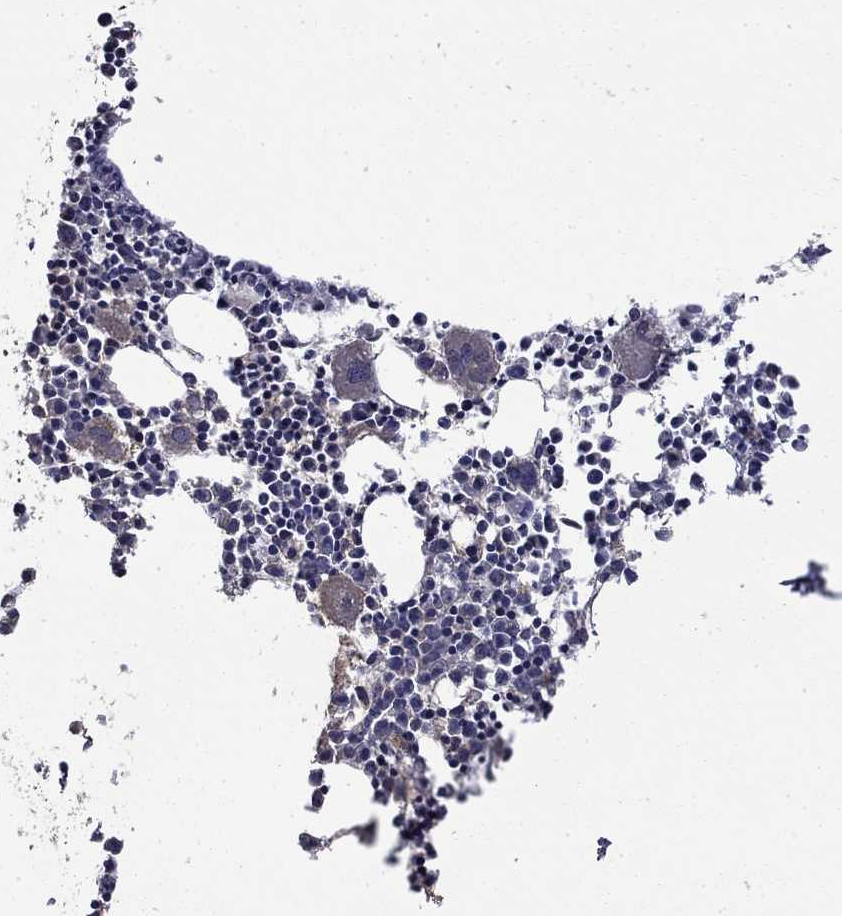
{"staining": {"intensity": "negative", "quantity": "none", "location": "none"}, "tissue": "bone marrow", "cell_type": "Hematopoietic cells", "image_type": "normal", "snomed": [{"axis": "morphology", "description": "Normal tissue, NOS"}, {"axis": "morphology", "description": "Inflammation, NOS"}, {"axis": "topography", "description": "Bone marrow"}], "caption": "Immunohistochemistry histopathology image of normal bone marrow stained for a protein (brown), which reveals no positivity in hematopoietic cells. Brightfield microscopy of IHC stained with DAB (3,3'-diaminobenzidine) (brown) and hematoxylin (blue), captured at high magnification.", "gene": "MFAP3L", "patient": {"sex": "male", "age": 3}}